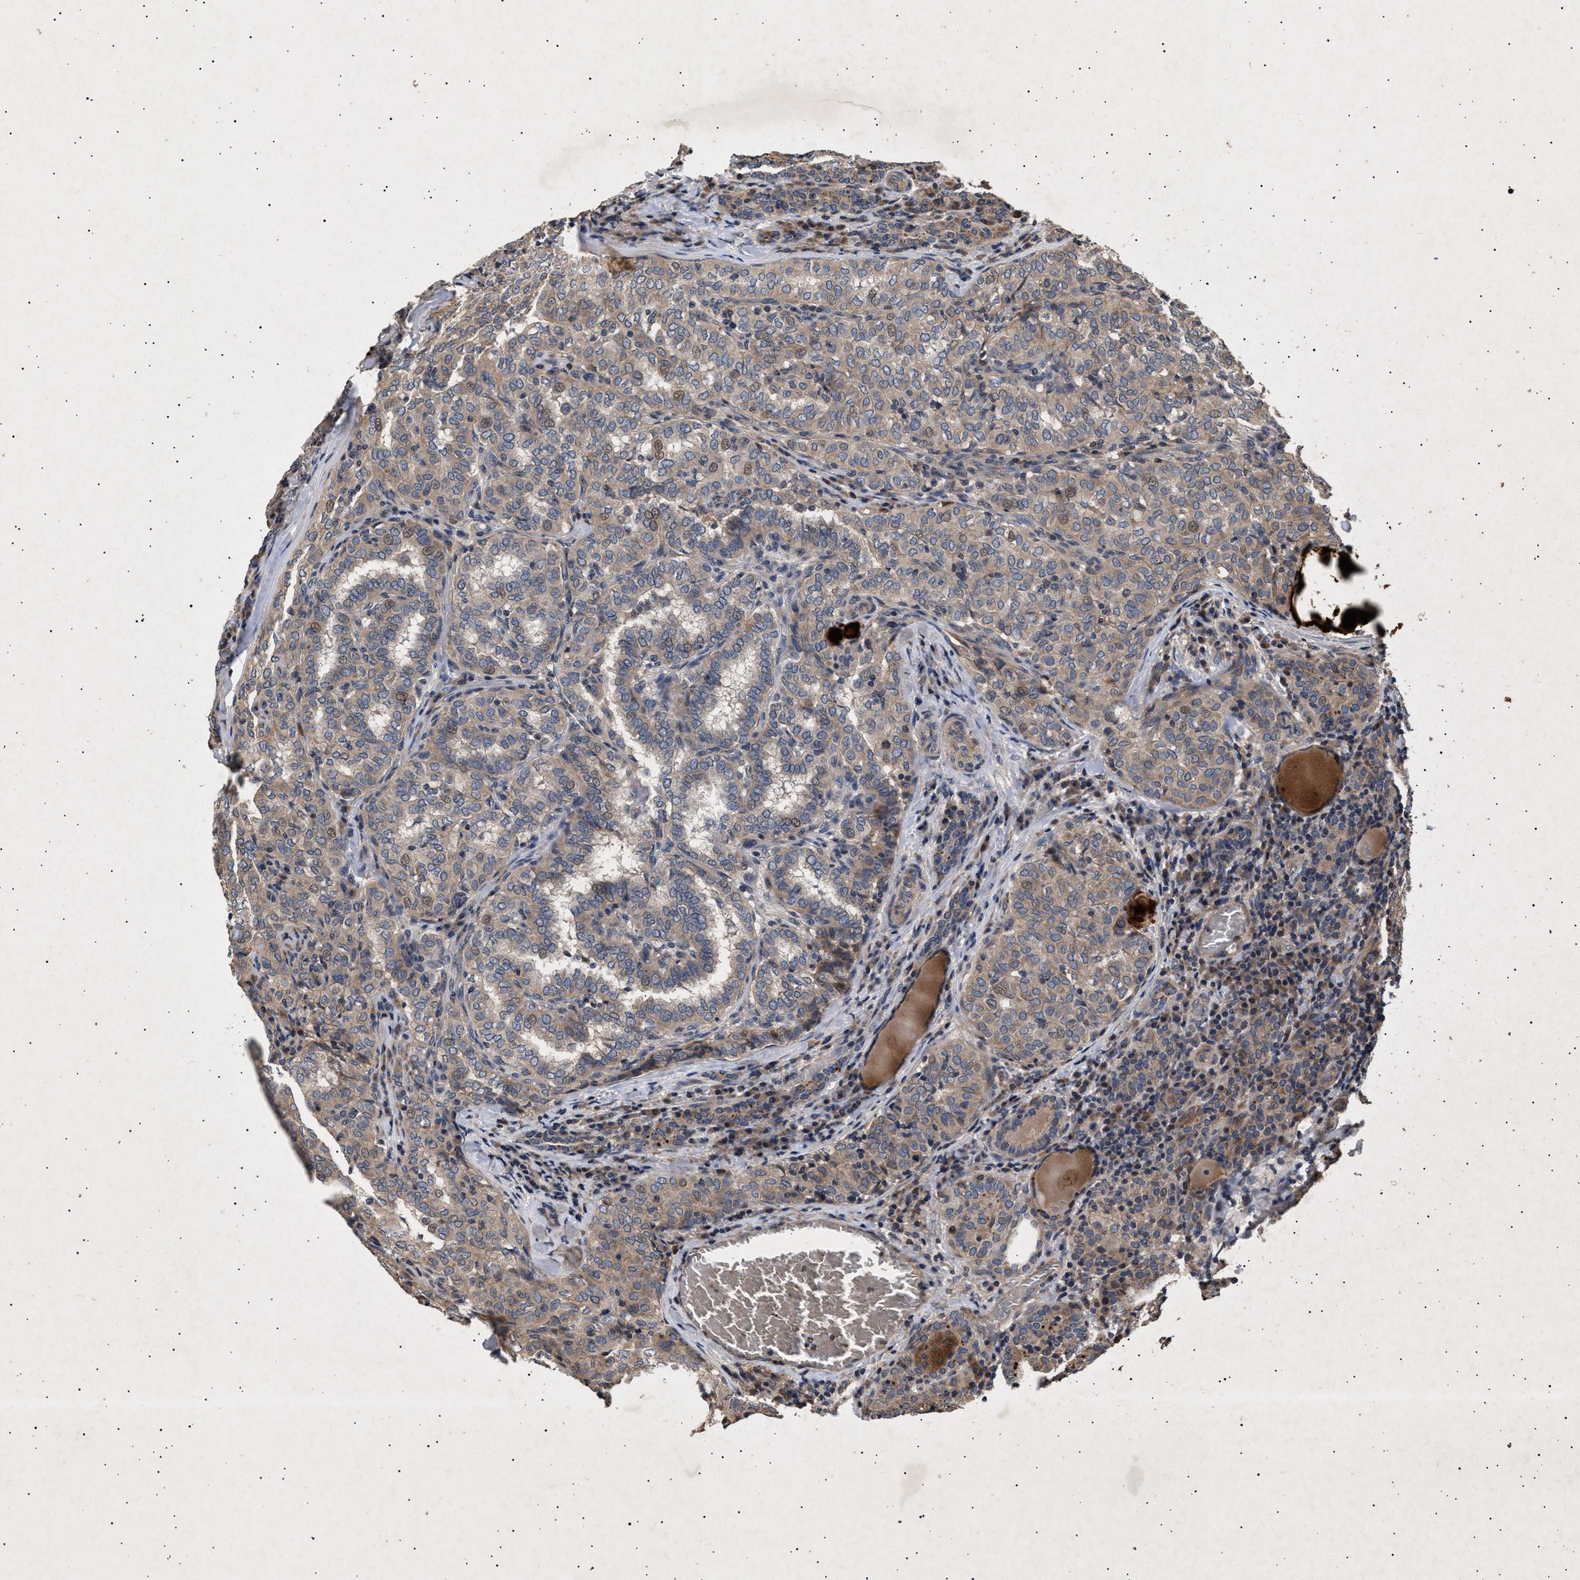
{"staining": {"intensity": "weak", "quantity": "25%-75%", "location": "cytoplasmic/membranous"}, "tissue": "thyroid cancer", "cell_type": "Tumor cells", "image_type": "cancer", "snomed": [{"axis": "morphology", "description": "Papillary adenocarcinoma, NOS"}, {"axis": "topography", "description": "Thyroid gland"}], "caption": "Thyroid cancer (papillary adenocarcinoma) stained for a protein demonstrates weak cytoplasmic/membranous positivity in tumor cells.", "gene": "ITGB5", "patient": {"sex": "female", "age": 30}}